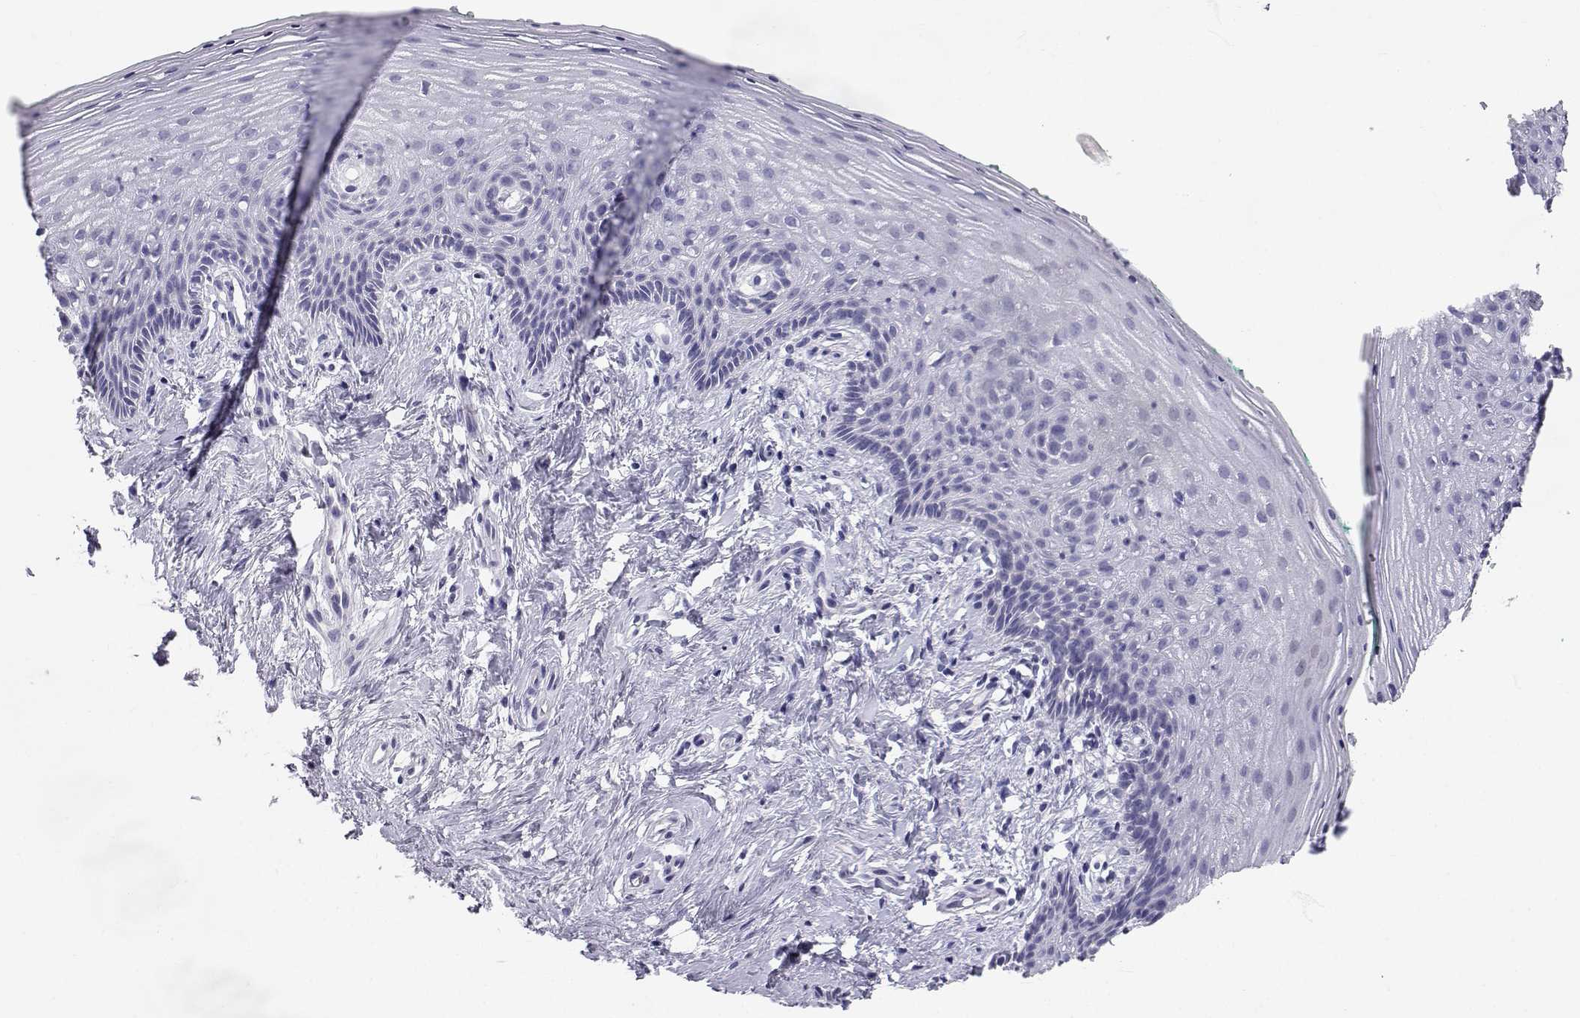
{"staining": {"intensity": "negative", "quantity": "none", "location": "none"}, "tissue": "vagina", "cell_type": "Squamous epithelial cells", "image_type": "normal", "snomed": [{"axis": "morphology", "description": "Normal tissue, NOS"}, {"axis": "topography", "description": "Vagina"}], "caption": "This is an immunohistochemistry (IHC) photomicrograph of benign human vagina. There is no expression in squamous epithelial cells.", "gene": "SLC6A3", "patient": {"sex": "female", "age": 45}}